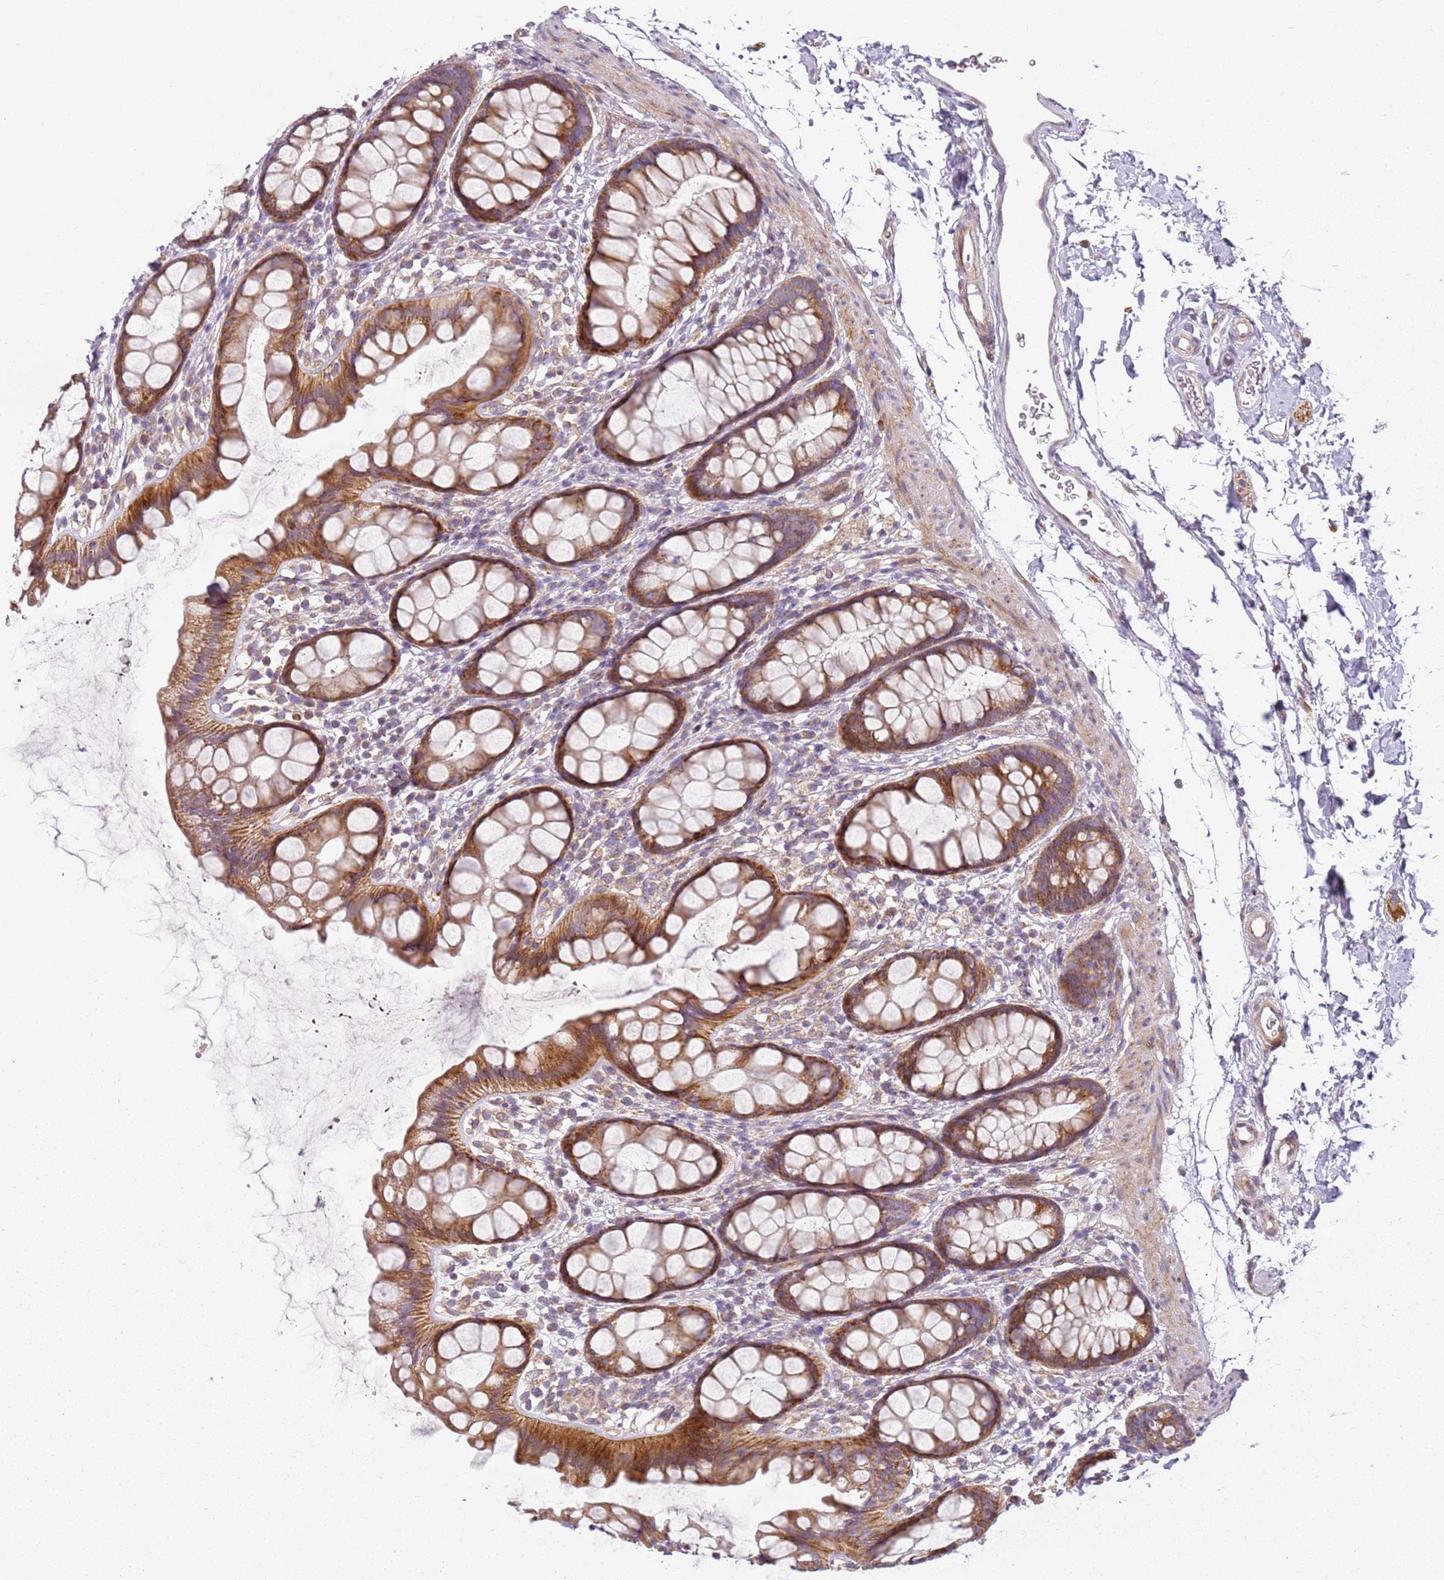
{"staining": {"intensity": "moderate", "quantity": ">75%", "location": "cytoplasmic/membranous"}, "tissue": "rectum", "cell_type": "Glandular cells", "image_type": "normal", "snomed": [{"axis": "morphology", "description": "Normal tissue, NOS"}, {"axis": "topography", "description": "Rectum"}], "caption": "Immunohistochemical staining of unremarkable human rectum reveals >75% levels of moderate cytoplasmic/membranous protein positivity in approximately >75% of glandular cells. (DAB (3,3'-diaminobenzidine) IHC with brightfield microscopy, high magnification).", "gene": "TMEM200C", "patient": {"sex": "female", "age": 65}}